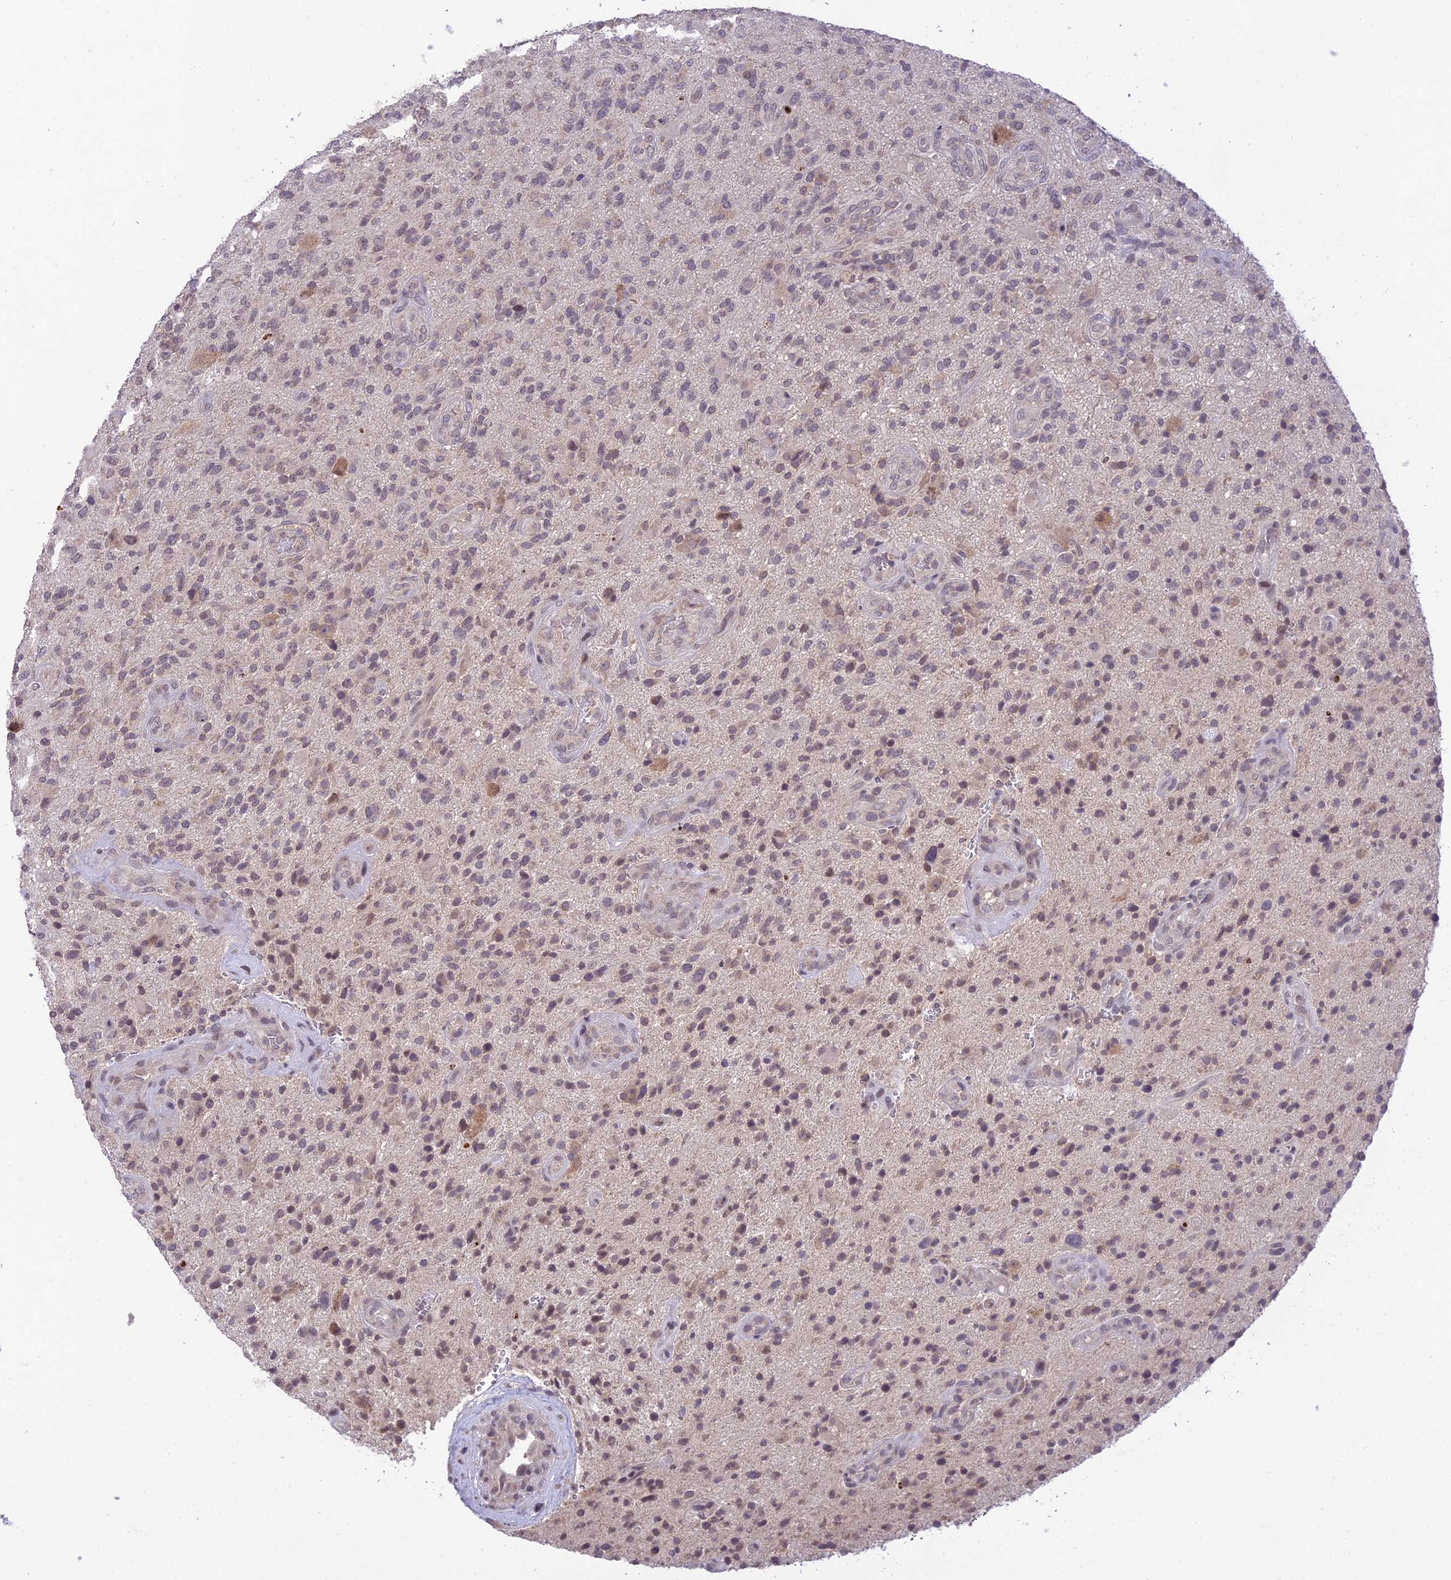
{"staining": {"intensity": "weak", "quantity": "25%-75%", "location": "nuclear"}, "tissue": "glioma", "cell_type": "Tumor cells", "image_type": "cancer", "snomed": [{"axis": "morphology", "description": "Glioma, malignant, High grade"}, {"axis": "topography", "description": "Brain"}], "caption": "Malignant high-grade glioma stained with DAB (3,3'-diaminobenzidine) IHC demonstrates low levels of weak nuclear expression in about 25%-75% of tumor cells.", "gene": "TEKT1", "patient": {"sex": "male", "age": 47}}